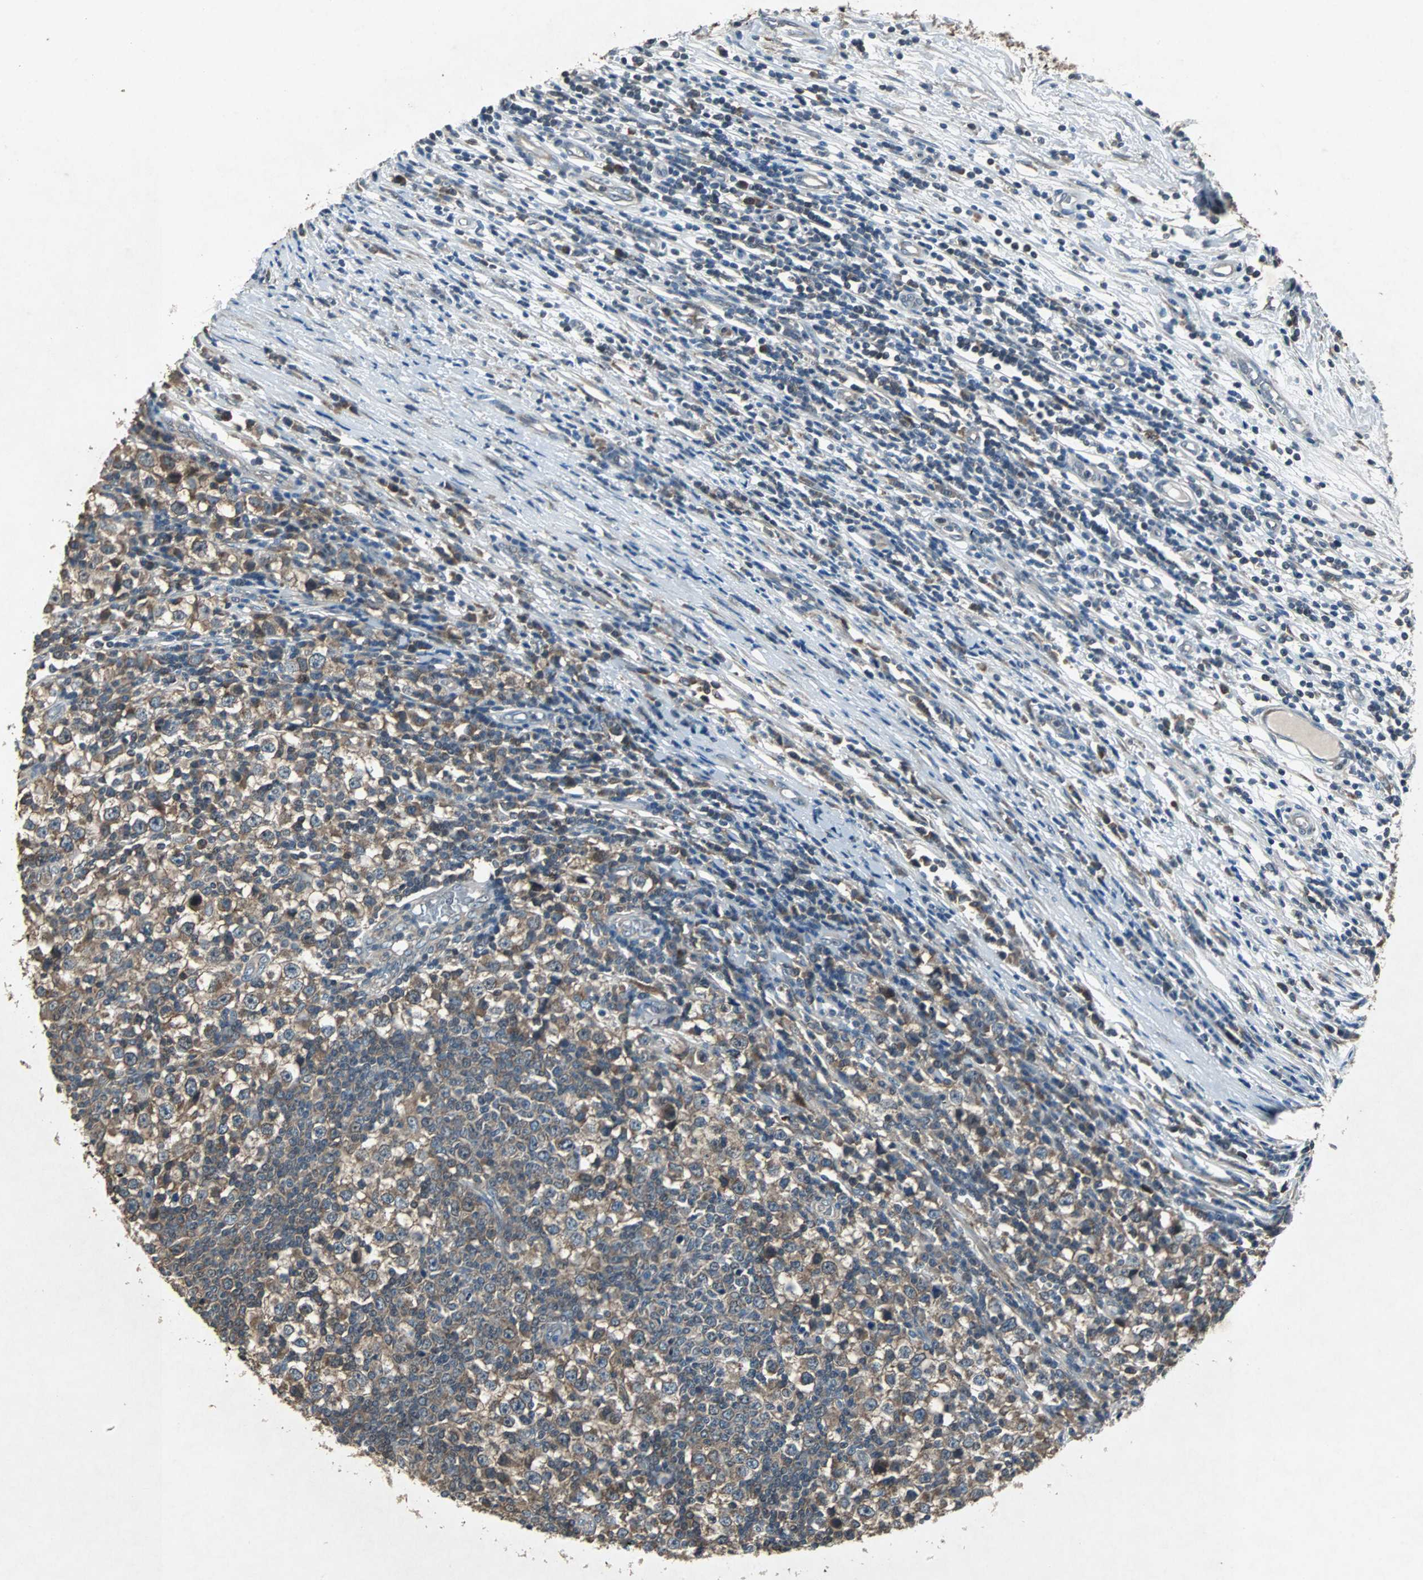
{"staining": {"intensity": "weak", "quantity": ">75%", "location": "cytoplasmic/membranous"}, "tissue": "testis cancer", "cell_type": "Tumor cells", "image_type": "cancer", "snomed": [{"axis": "morphology", "description": "Seminoma, NOS"}, {"axis": "topography", "description": "Testis"}], "caption": "Weak cytoplasmic/membranous expression is seen in approximately >75% of tumor cells in testis cancer (seminoma). The staining was performed using DAB to visualize the protein expression in brown, while the nuclei were stained in blue with hematoxylin (Magnification: 20x).", "gene": "SOS1", "patient": {"sex": "male", "age": 65}}